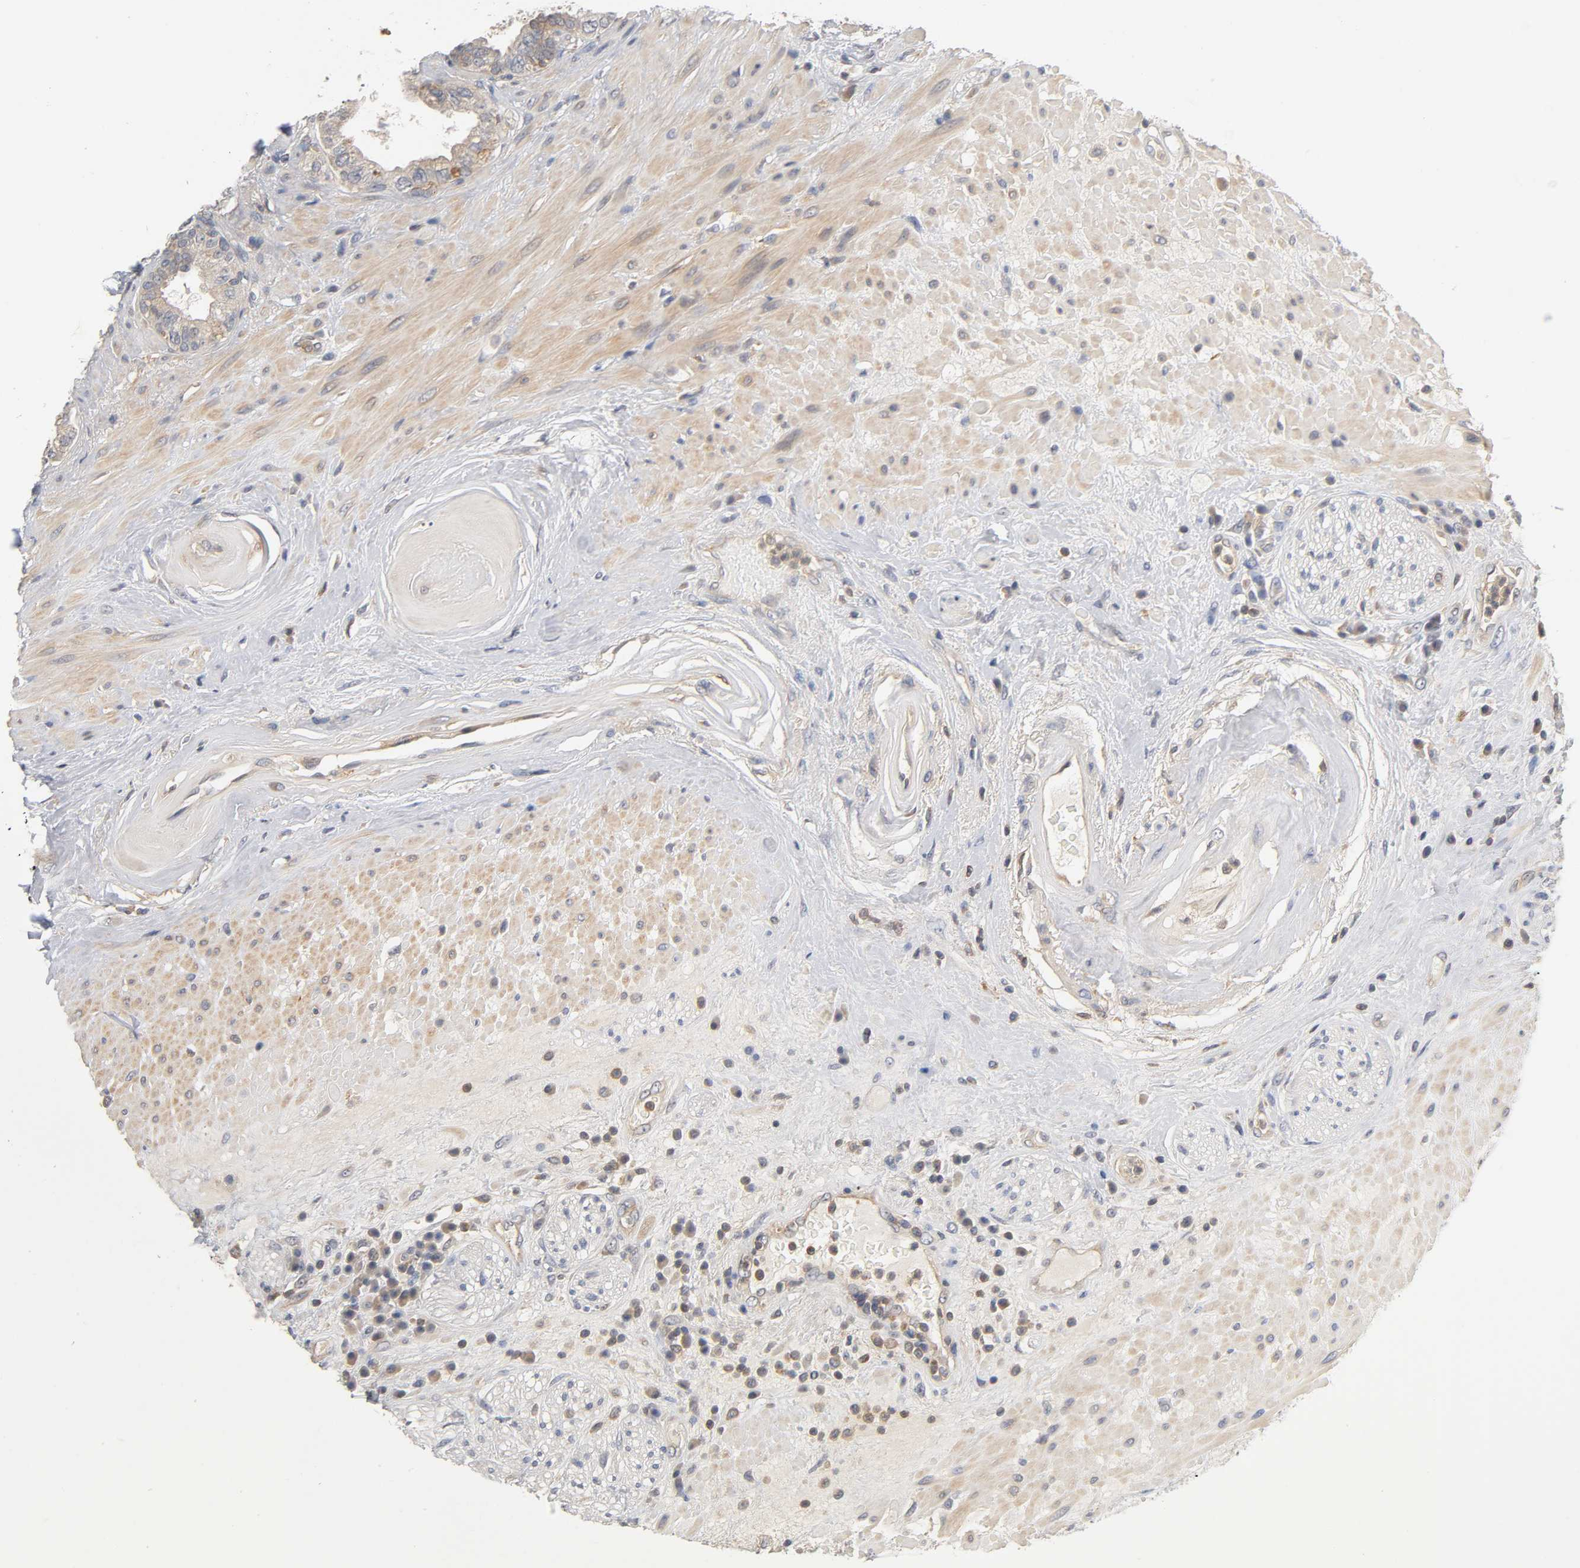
{"staining": {"intensity": "moderate", "quantity": ">75%", "location": "cytoplasmic/membranous"}, "tissue": "seminal vesicle", "cell_type": "Glandular cells", "image_type": "normal", "snomed": [{"axis": "morphology", "description": "Normal tissue, NOS"}, {"axis": "topography", "description": "Seminal veicle"}], "caption": "Immunohistochemical staining of normal human seminal vesicle exhibits >75% levels of moderate cytoplasmic/membranous protein positivity in approximately >75% of glandular cells.", "gene": "ACTR2", "patient": {"sex": "male", "age": 61}}